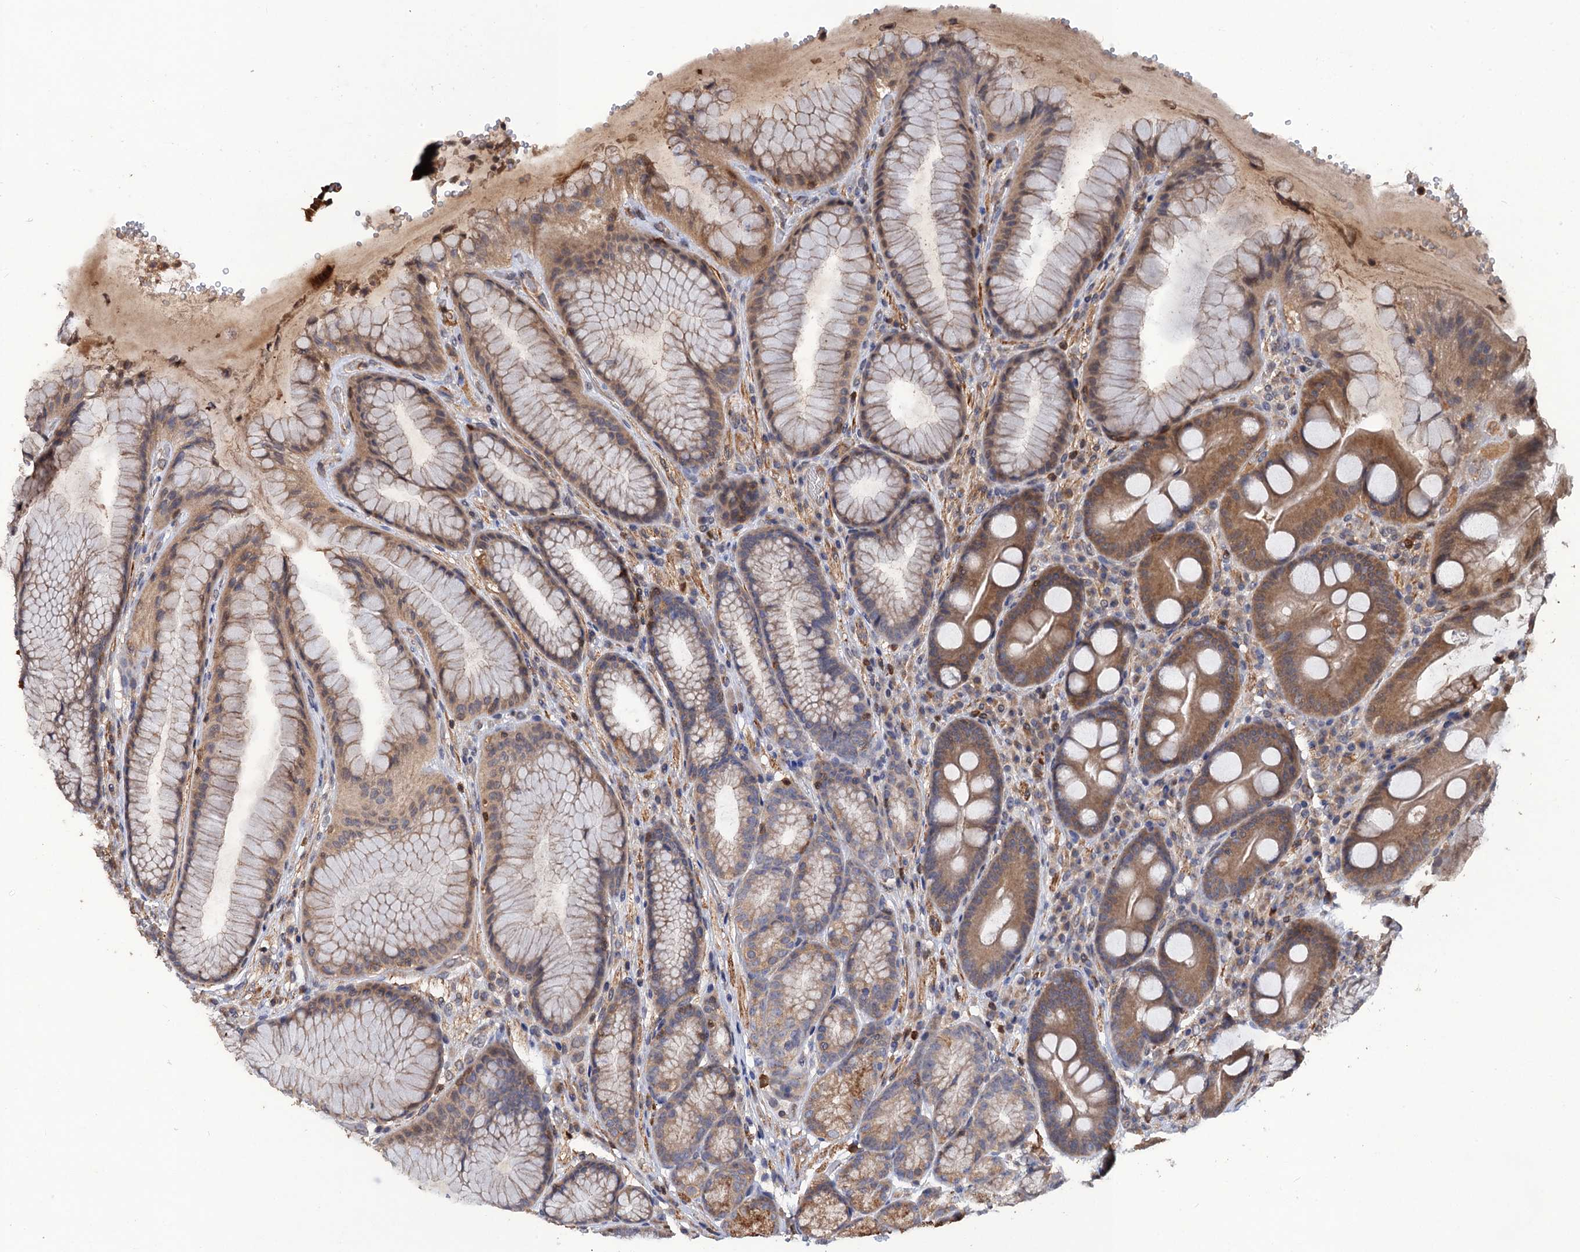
{"staining": {"intensity": "moderate", "quantity": ">75%", "location": "cytoplasmic/membranous"}, "tissue": "stomach", "cell_type": "Glandular cells", "image_type": "normal", "snomed": [{"axis": "morphology", "description": "Normal tissue, NOS"}, {"axis": "topography", "description": "Stomach"}], "caption": "Normal stomach was stained to show a protein in brown. There is medium levels of moderate cytoplasmic/membranous positivity in approximately >75% of glandular cells.", "gene": "DGKA", "patient": {"sex": "male", "age": 57}}